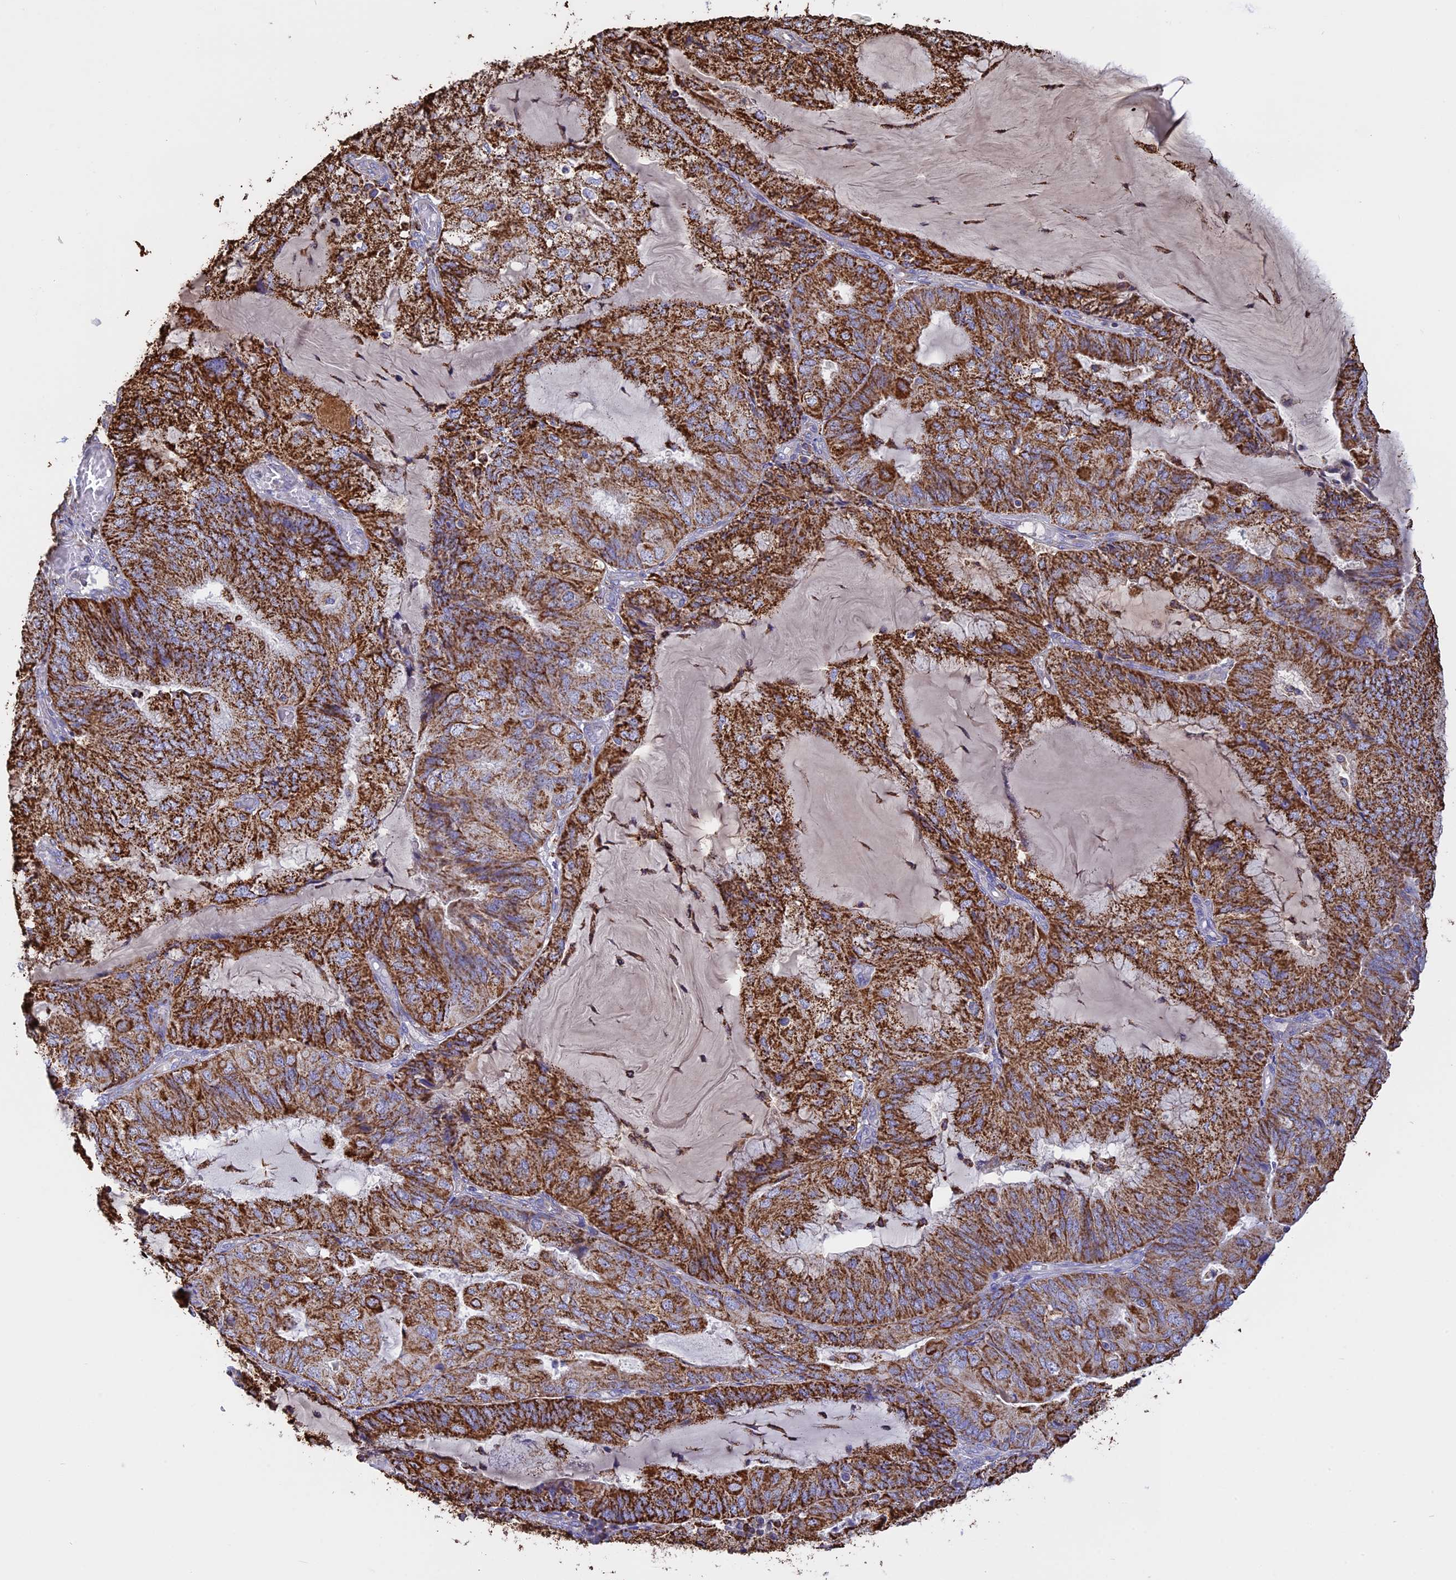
{"staining": {"intensity": "strong", "quantity": ">75%", "location": "cytoplasmic/membranous"}, "tissue": "endometrial cancer", "cell_type": "Tumor cells", "image_type": "cancer", "snomed": [{"axis": "morphology", "description": "Adenocarcinoma, NOS"}, {"axis": "topography", "description": "Endometrium"}], "caption": "The micrograph displays immunohistochemical staining of endometrial cancer. There is strong cytoplasmic/membranous expression is identified in about >75% of tumor cells.", "gene": "KCNG1", "patient": {"sex": "female", "age": 81}}